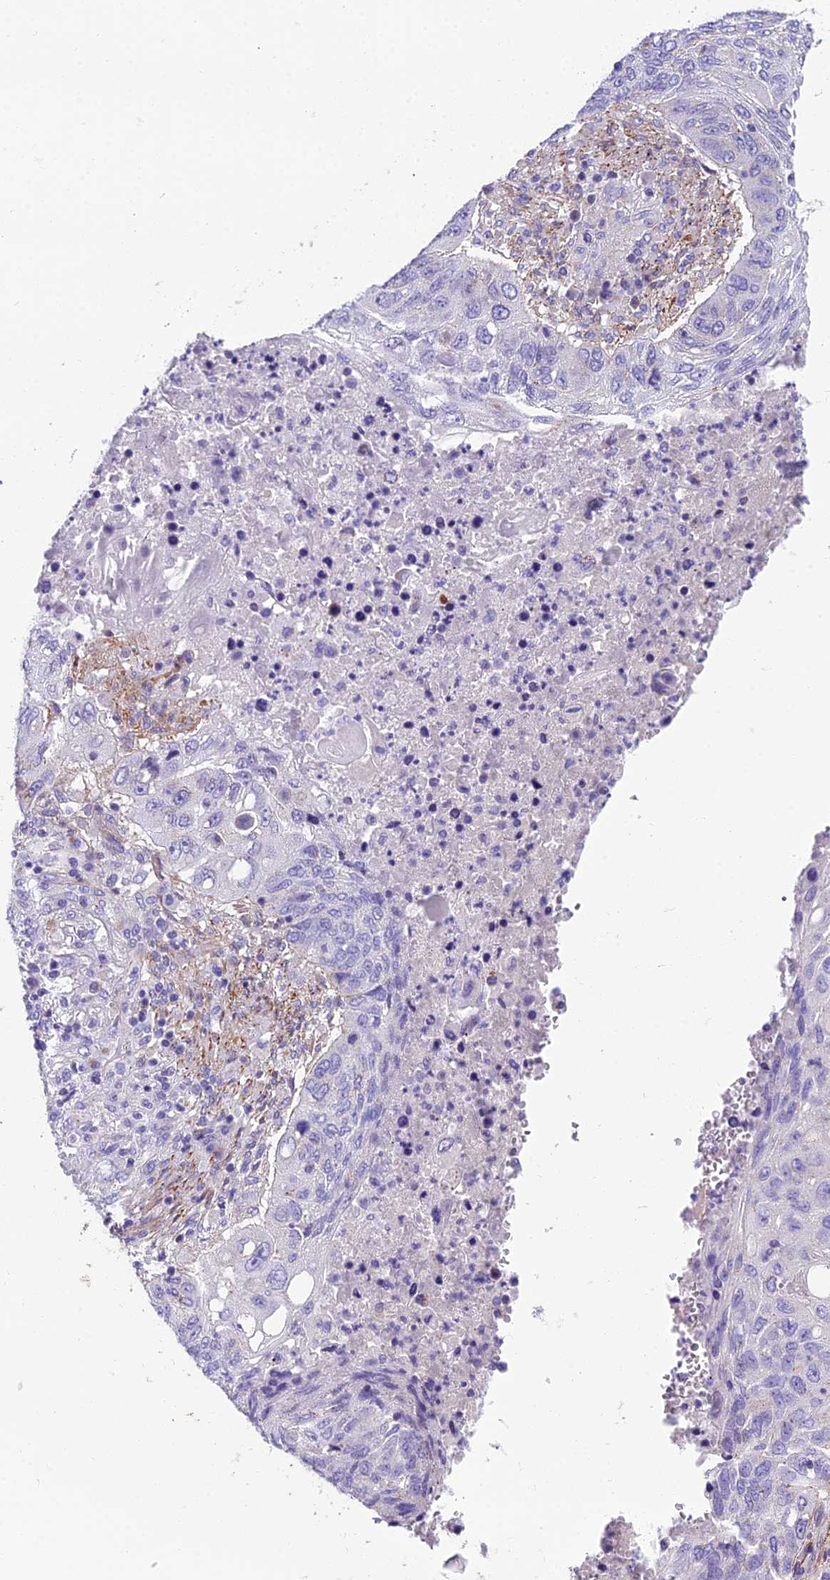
{"staining": {"intensity": "negative", "quantity": "none", "location": "none"}, "tissue": "lung cancer", "cell_type": "Tumor cells", "image_type": "cancer", "snomed": [{"axis": "morphology", "description": "Squamous cell carcinoma, NOS"}, {"axis": "topography", "description": "Lung"}], "caption": "The micrograph reveals no staining of tumor cells in lung squamous cell carcinoma.", "gene": "GFRA1", "patient": {"sex": "female", "age": 63}}